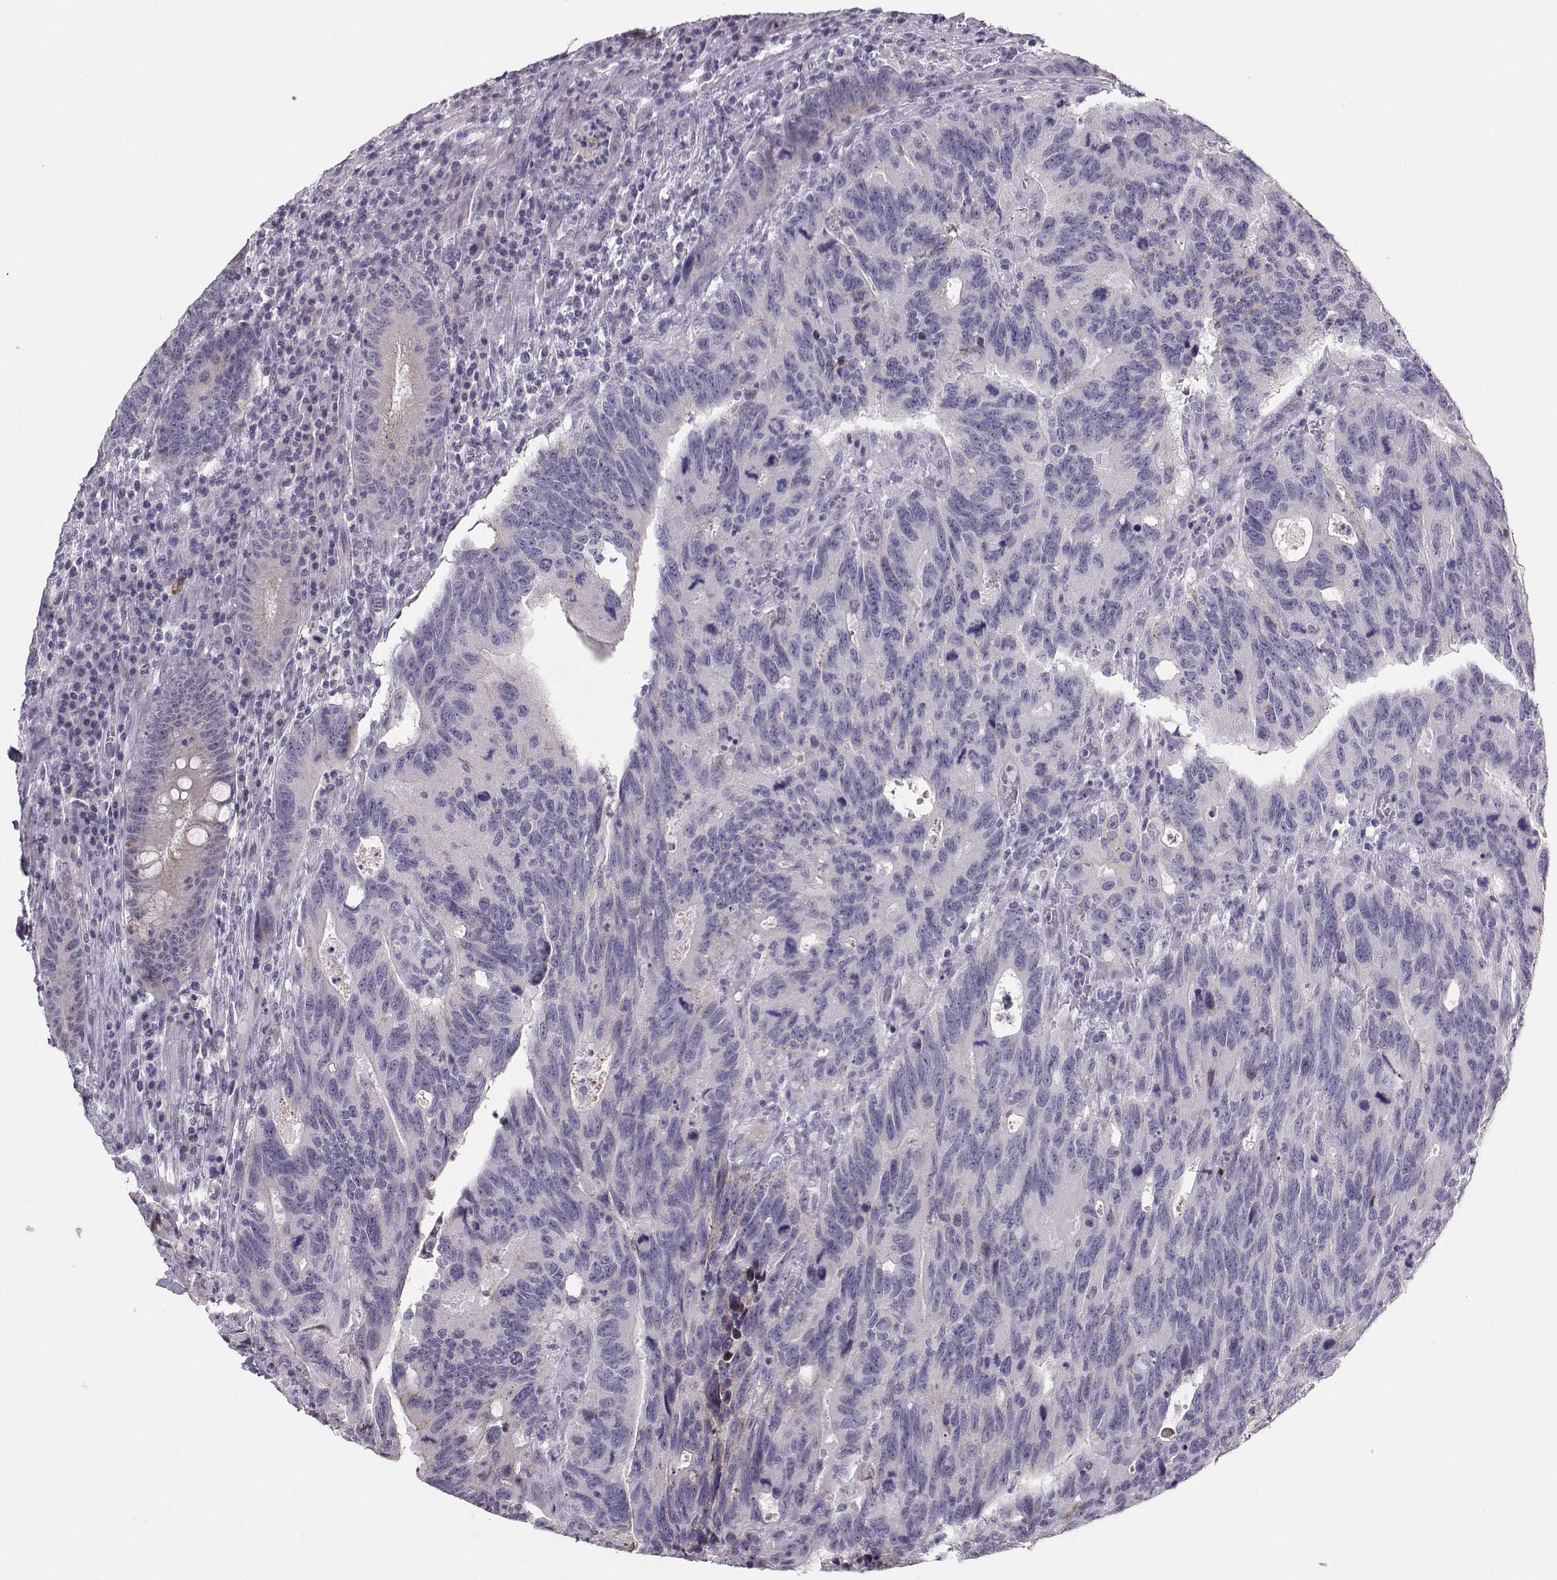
{"staining": {"intensity": "moderate", "quantity": "<25%", "location": "cytoplasmic/membranous"}, "tissue": "colorectal cancer", "cell_type": "Tumor cells", "image_type": "cancer", "snomed": [{"axis": "morphology", "description": "Adenocarcinoma, NOS"}, {"axis": "topography", "description": "Colon"}], "caption": "Immunohistochemical staining of human adenocarcinoma (colorectal) displays moderate cytoplasmic/membranous protein positivity in about <25% of tumor cells.", "gene": "PKP2", "patient": {"sex": "female", "age": 77}}